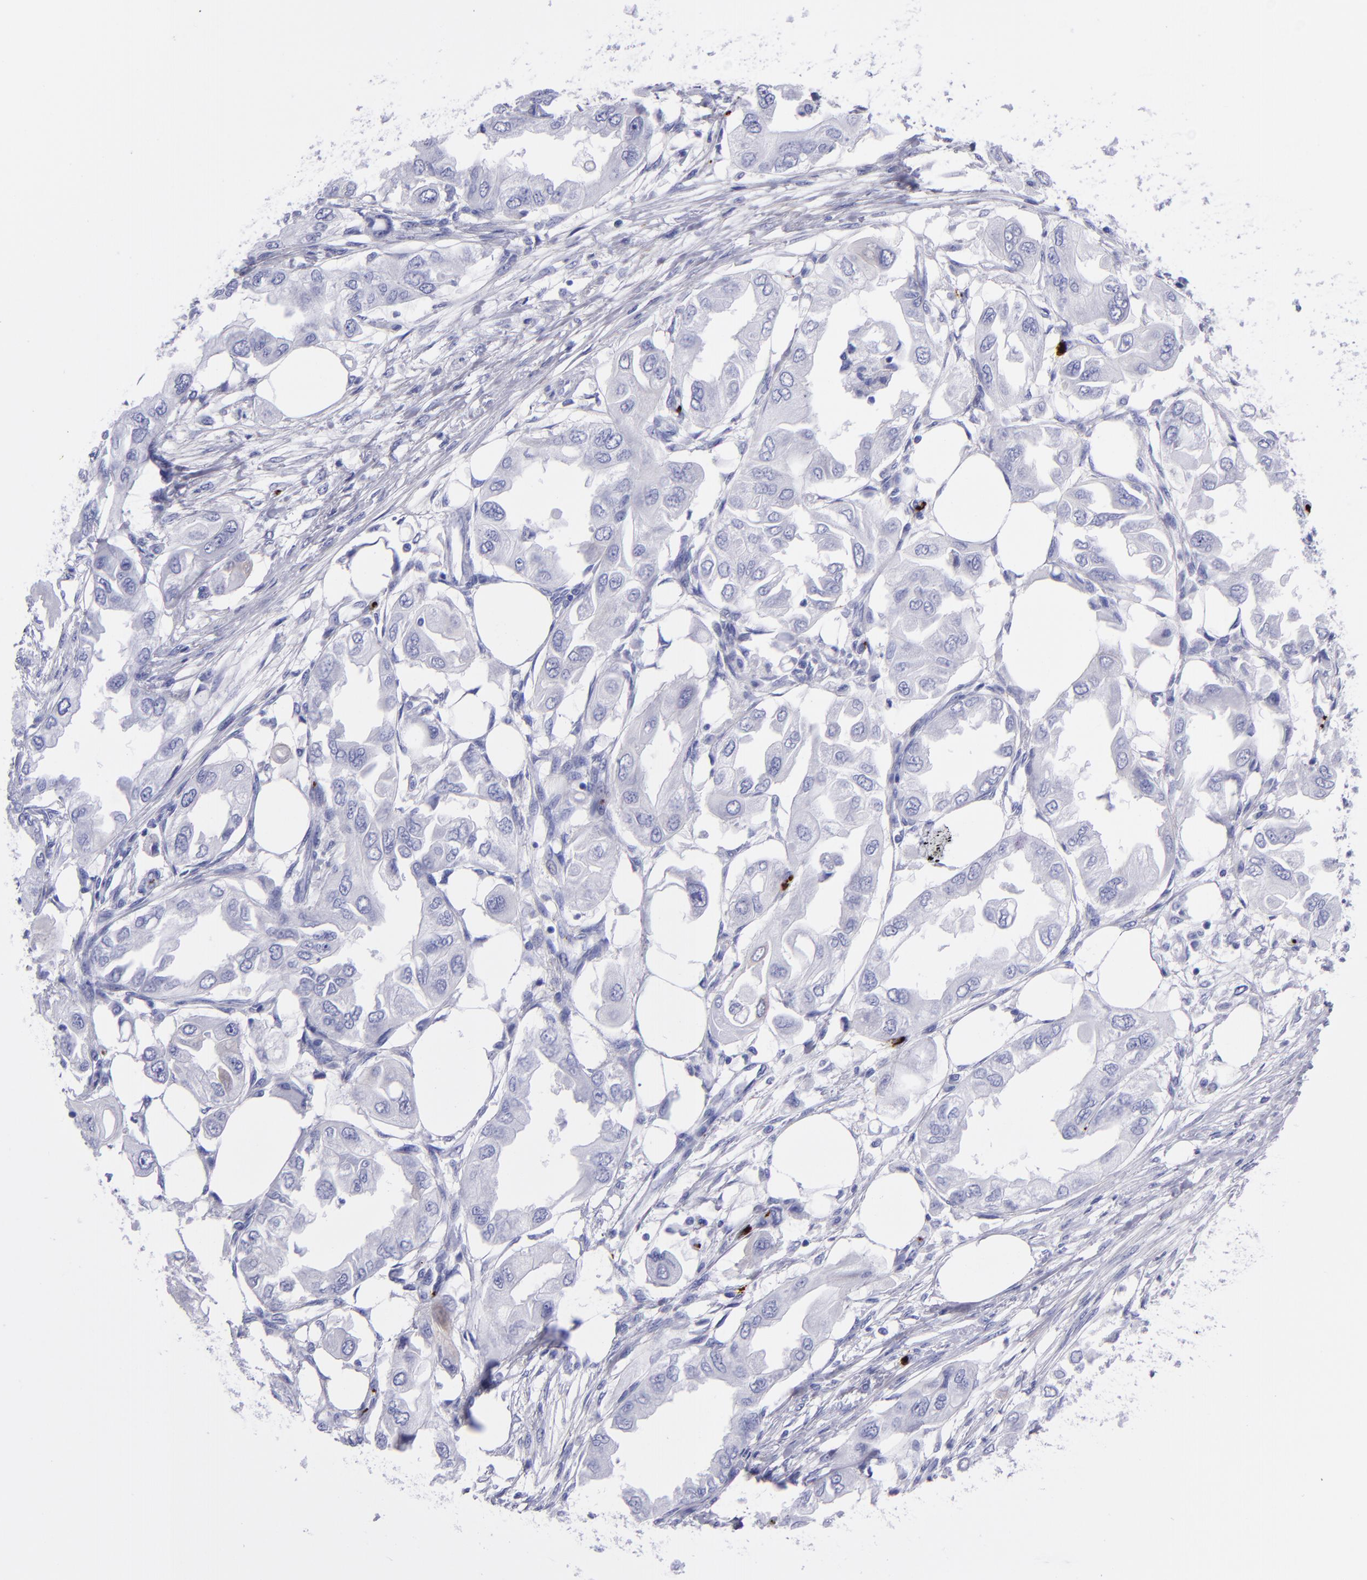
{"staining": {"intensity": "negative", "quantity": "none", "location": "none"}, "tissue": "endometrial cancer", "cell_type": "Tumor cells", "image_type": "cancer", "snomed": [{"axis": "morphology", "description": "Adenocarcinoma, NOS"}, {"axis": "topography", "description": "Endometrium"}], "caption": "The immunohistochemistry photomicrograph has no significant expression in tumor cells of adenocarcinoma (endometrial) tissue.", "gene": "EFCAB13", "patient": {"sex": "female", "age": 67}}